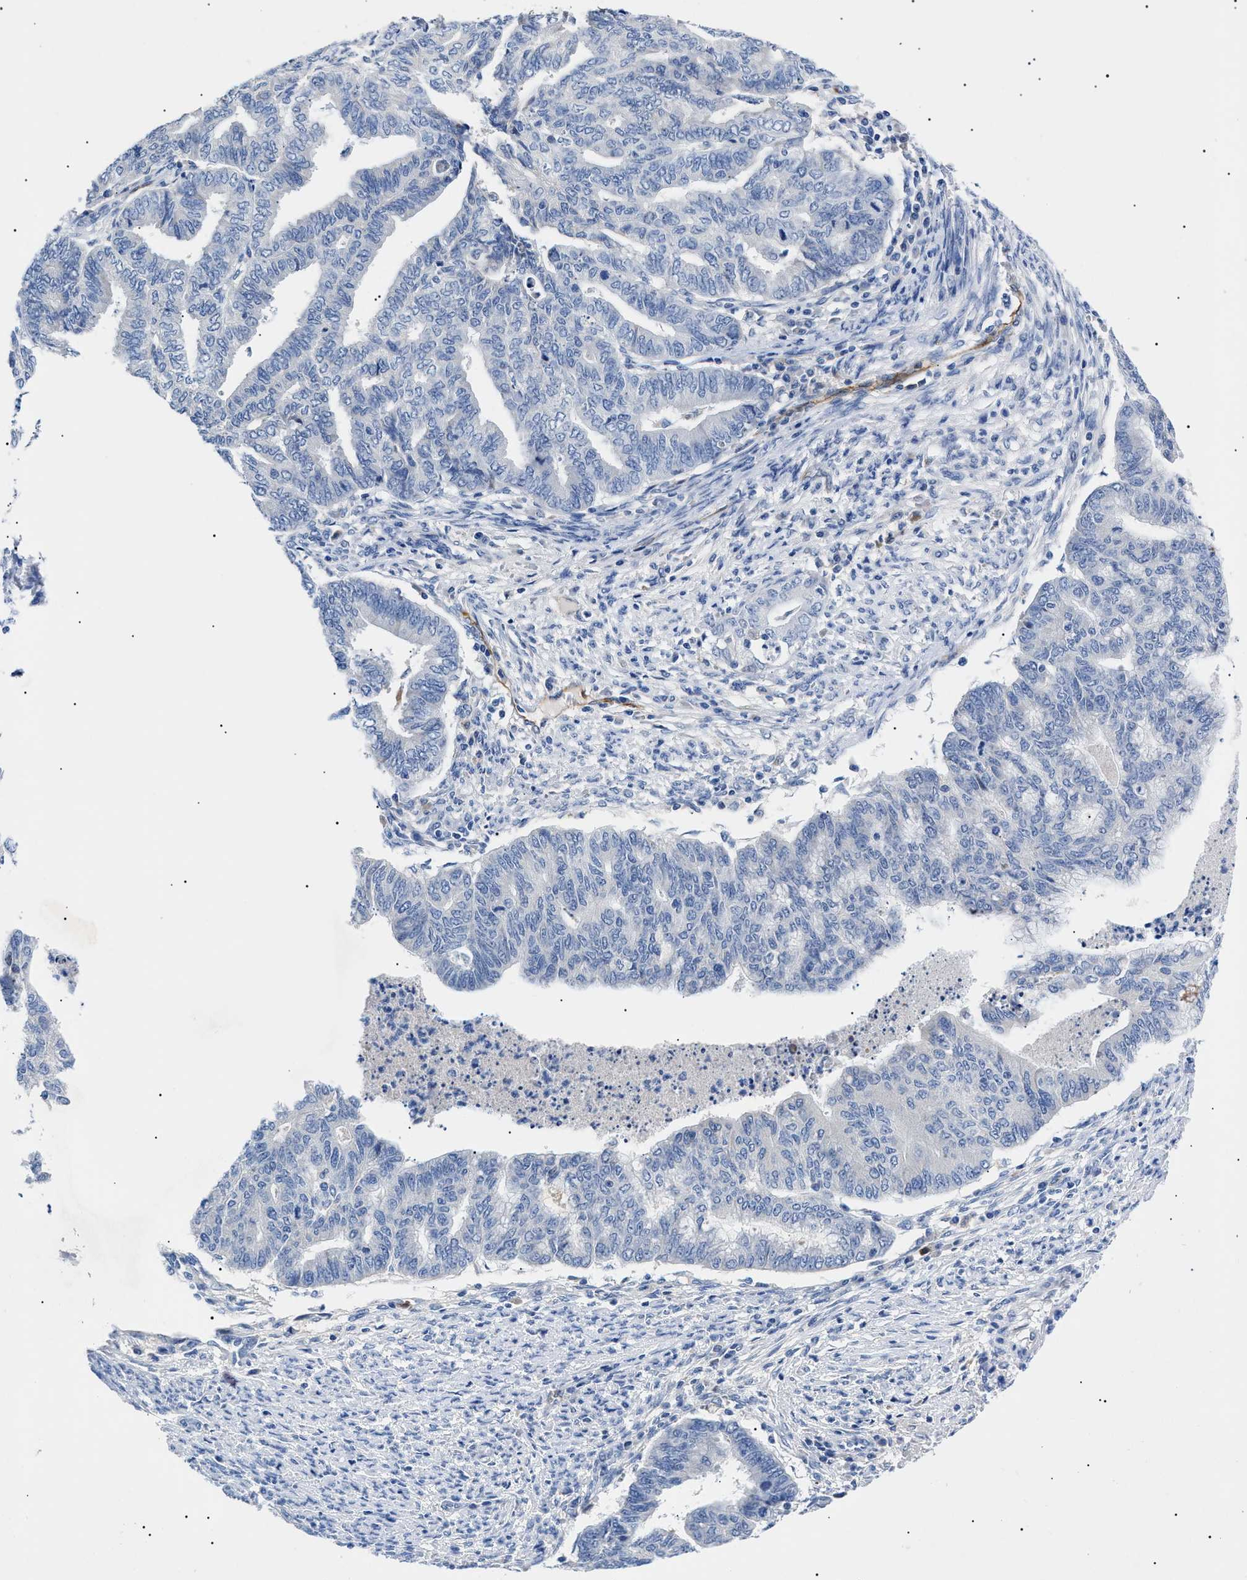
{"staining": {"intensity": "negative", "quantity": "none", "location": "none"}, "tissue": "endometrial cancer", "cell_type": "Tumor cells", "image_type": "cancer", "snomed": [{"axis": "morphology", "description": "Adenocarcinoma, NOS"}, {"axis": "topography", "description": "Endometrium"}], "caption": "Photomicrograph shows no significant protein positivity in tumor cells of endometrial cancer (adenocarcinoma).", "gene": "ACKR1", "patient": {"sex": "female", "age": 79}}